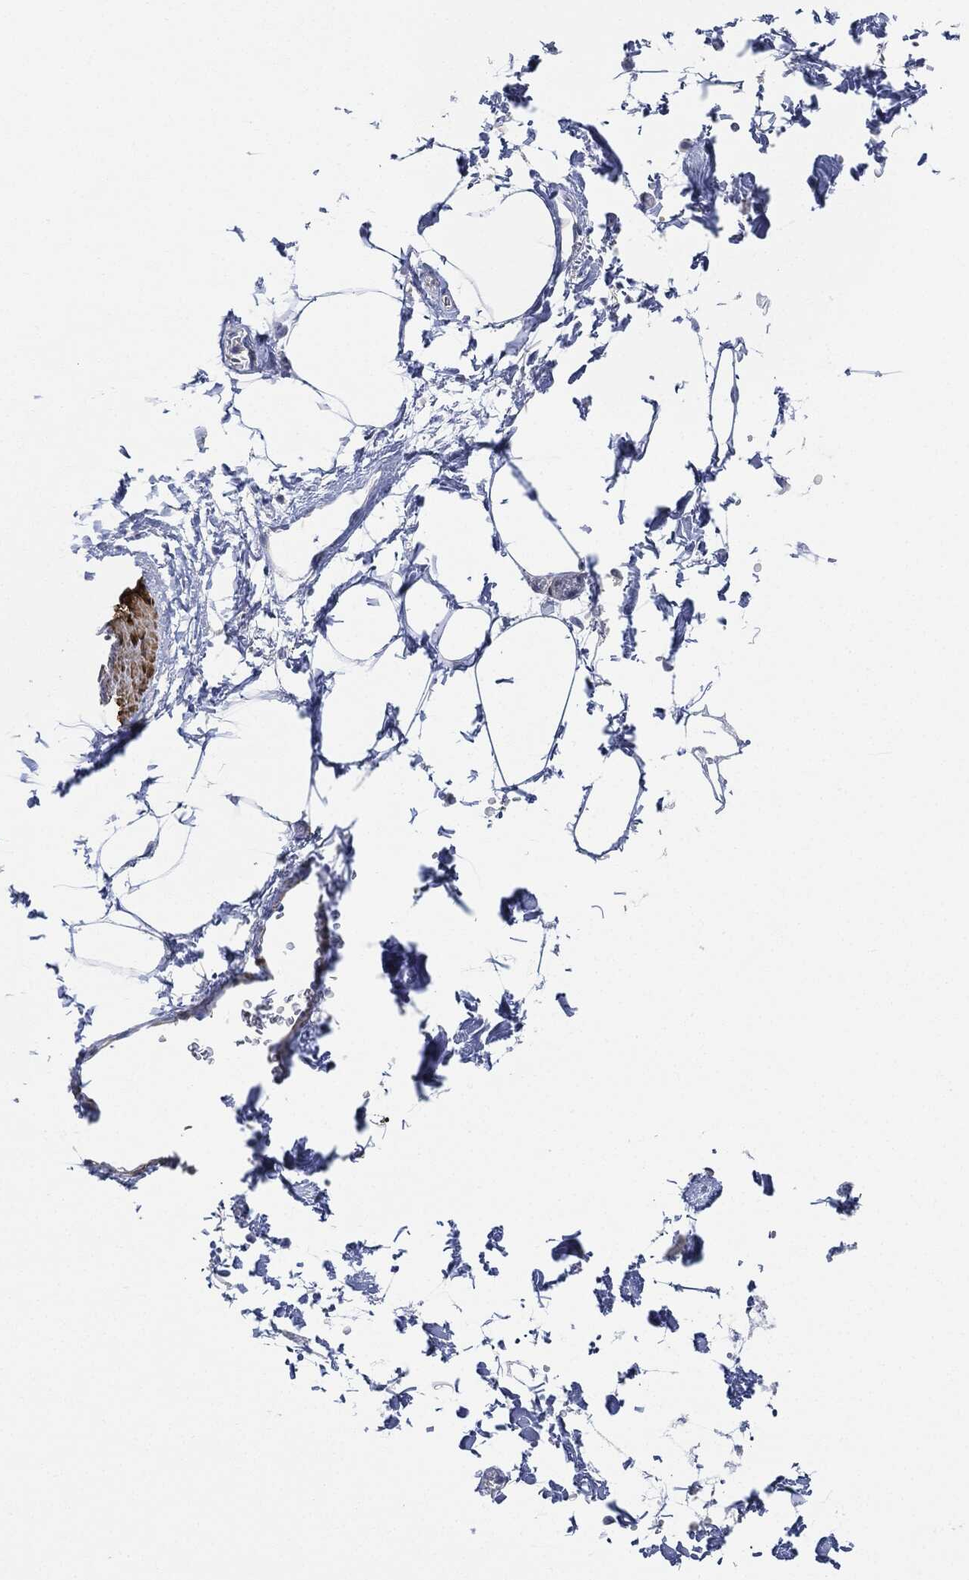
{"staining": {"intensity": "negative", "quantity": "none", "location": "none"}, "tissue": "adipose tissue", "cell_type": "Adipocytes", "image_type": "normal", "snomed": [{"axis": "morphology", "description": "Normal tissue, NOS"}, {"axis": "topography", "description": "Soft tissue"}, {"axis": "topography", "description": "Adipose tissue"}, {"axis": "topography", "description": "Vascular tissue"}, {"axis": "topography", "description": "Peripheral nerve tissue"}], "caption": "High magnification brightfield microscopy of benign adipose tissue stained with DAB (brown) and counterstained with hematoxylin (blue): adipocytes show no significant positivity.", "gene": "TAGLN", "patient": {"sex": "male", "age": 68}}